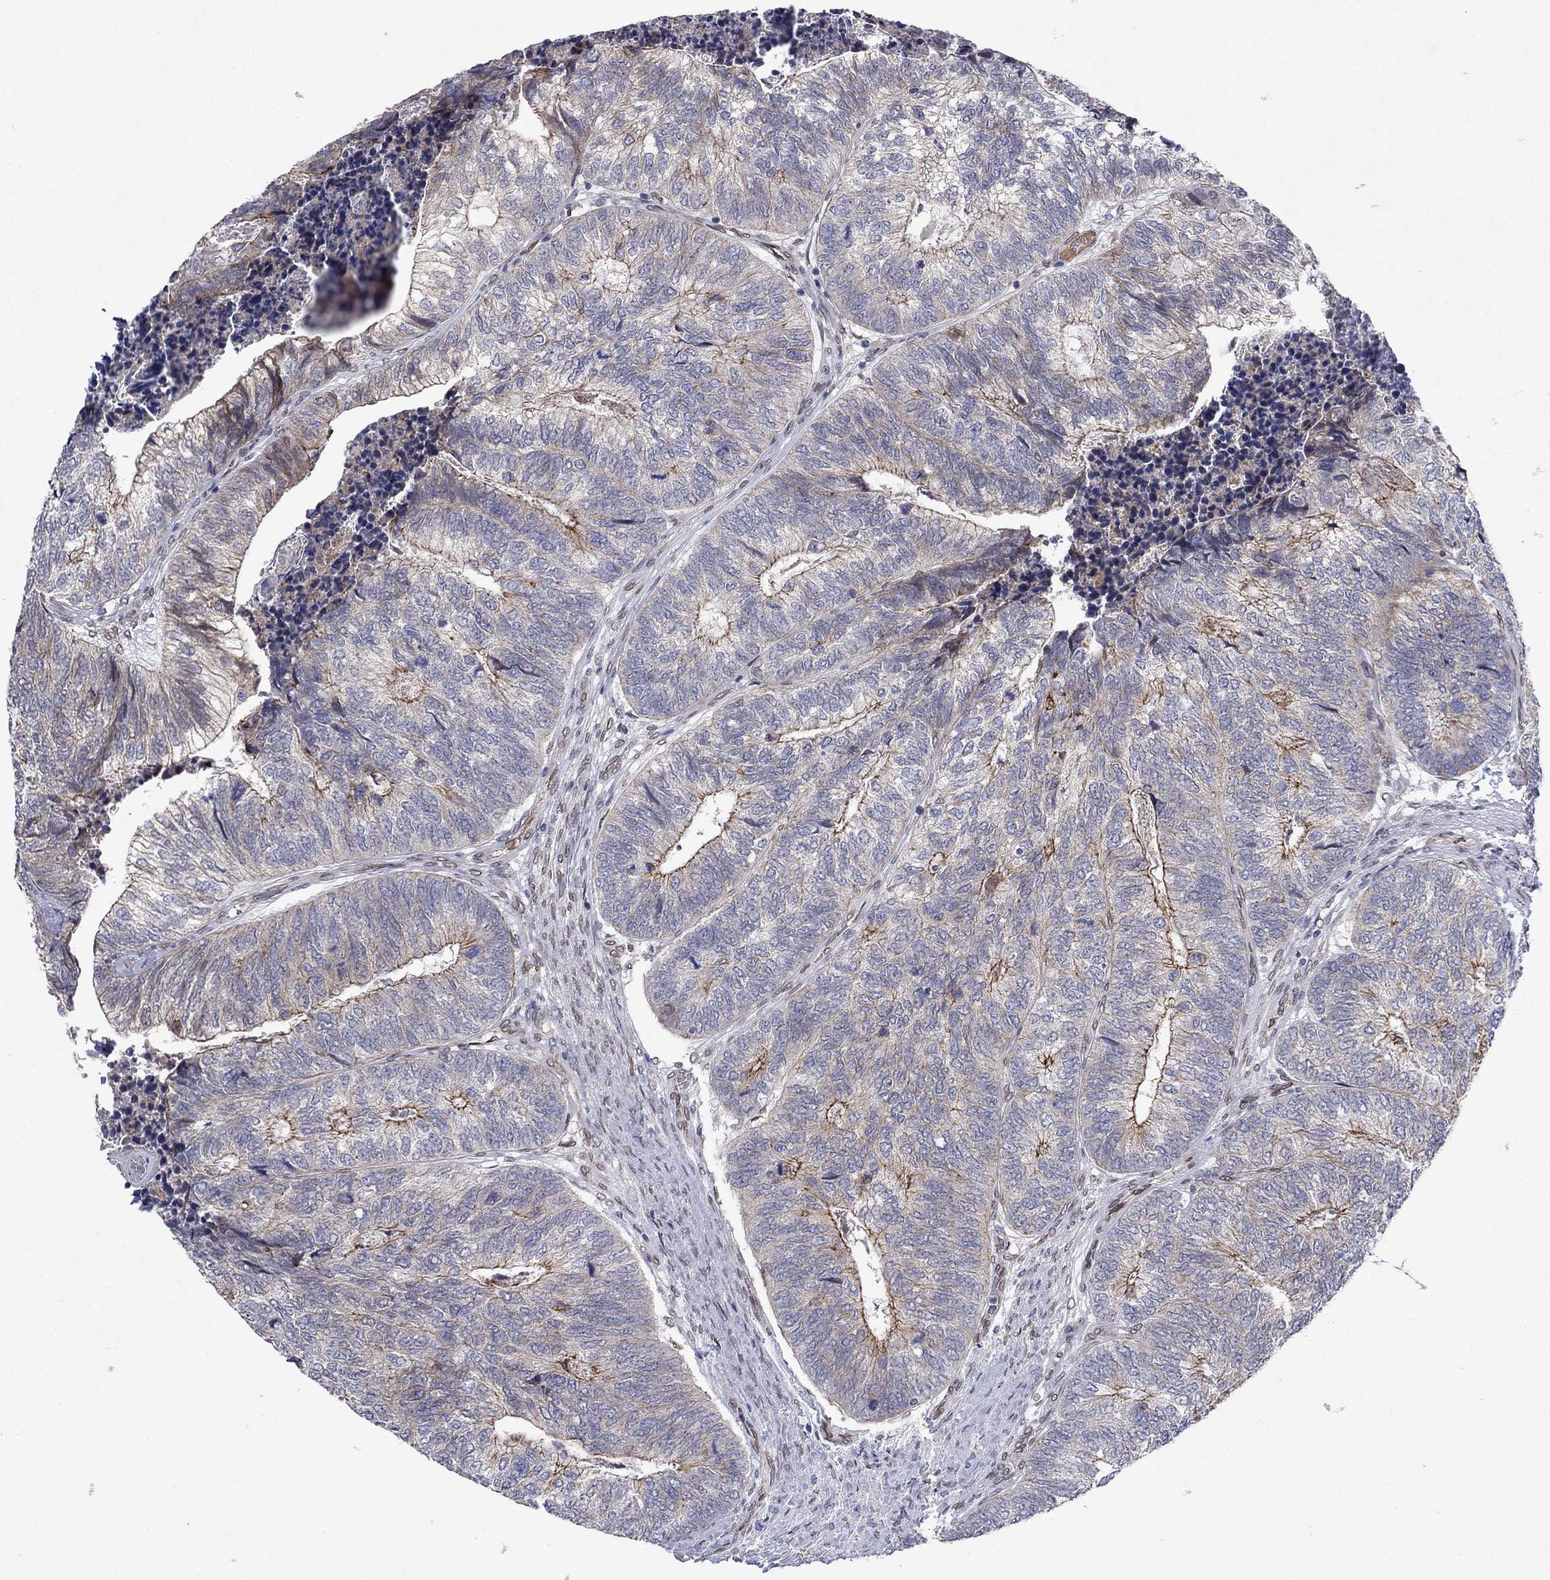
{"staining": {"intensity": "moderate", "quantity": "<25%", "location": "cytoplasmic/membranous"}, "tissue": "colorectal cancer", "cell_type": "Tumor cells", "image_type": "cancer", "snomed": [{"axis": "morphology", "description": "Adenocarcinoma, NOS"}, {"axis": "topography", "description": "Colon"}], "caption": "Colorectal cancer (adenocarcinoma) was stained to show a protein in brown. There is low levels of moderate cytoplasmic/membranous positivity in approximately <25% of tumor cells.", "gene": "EMC9", "patient": {"sex": "female", "age": 67}}